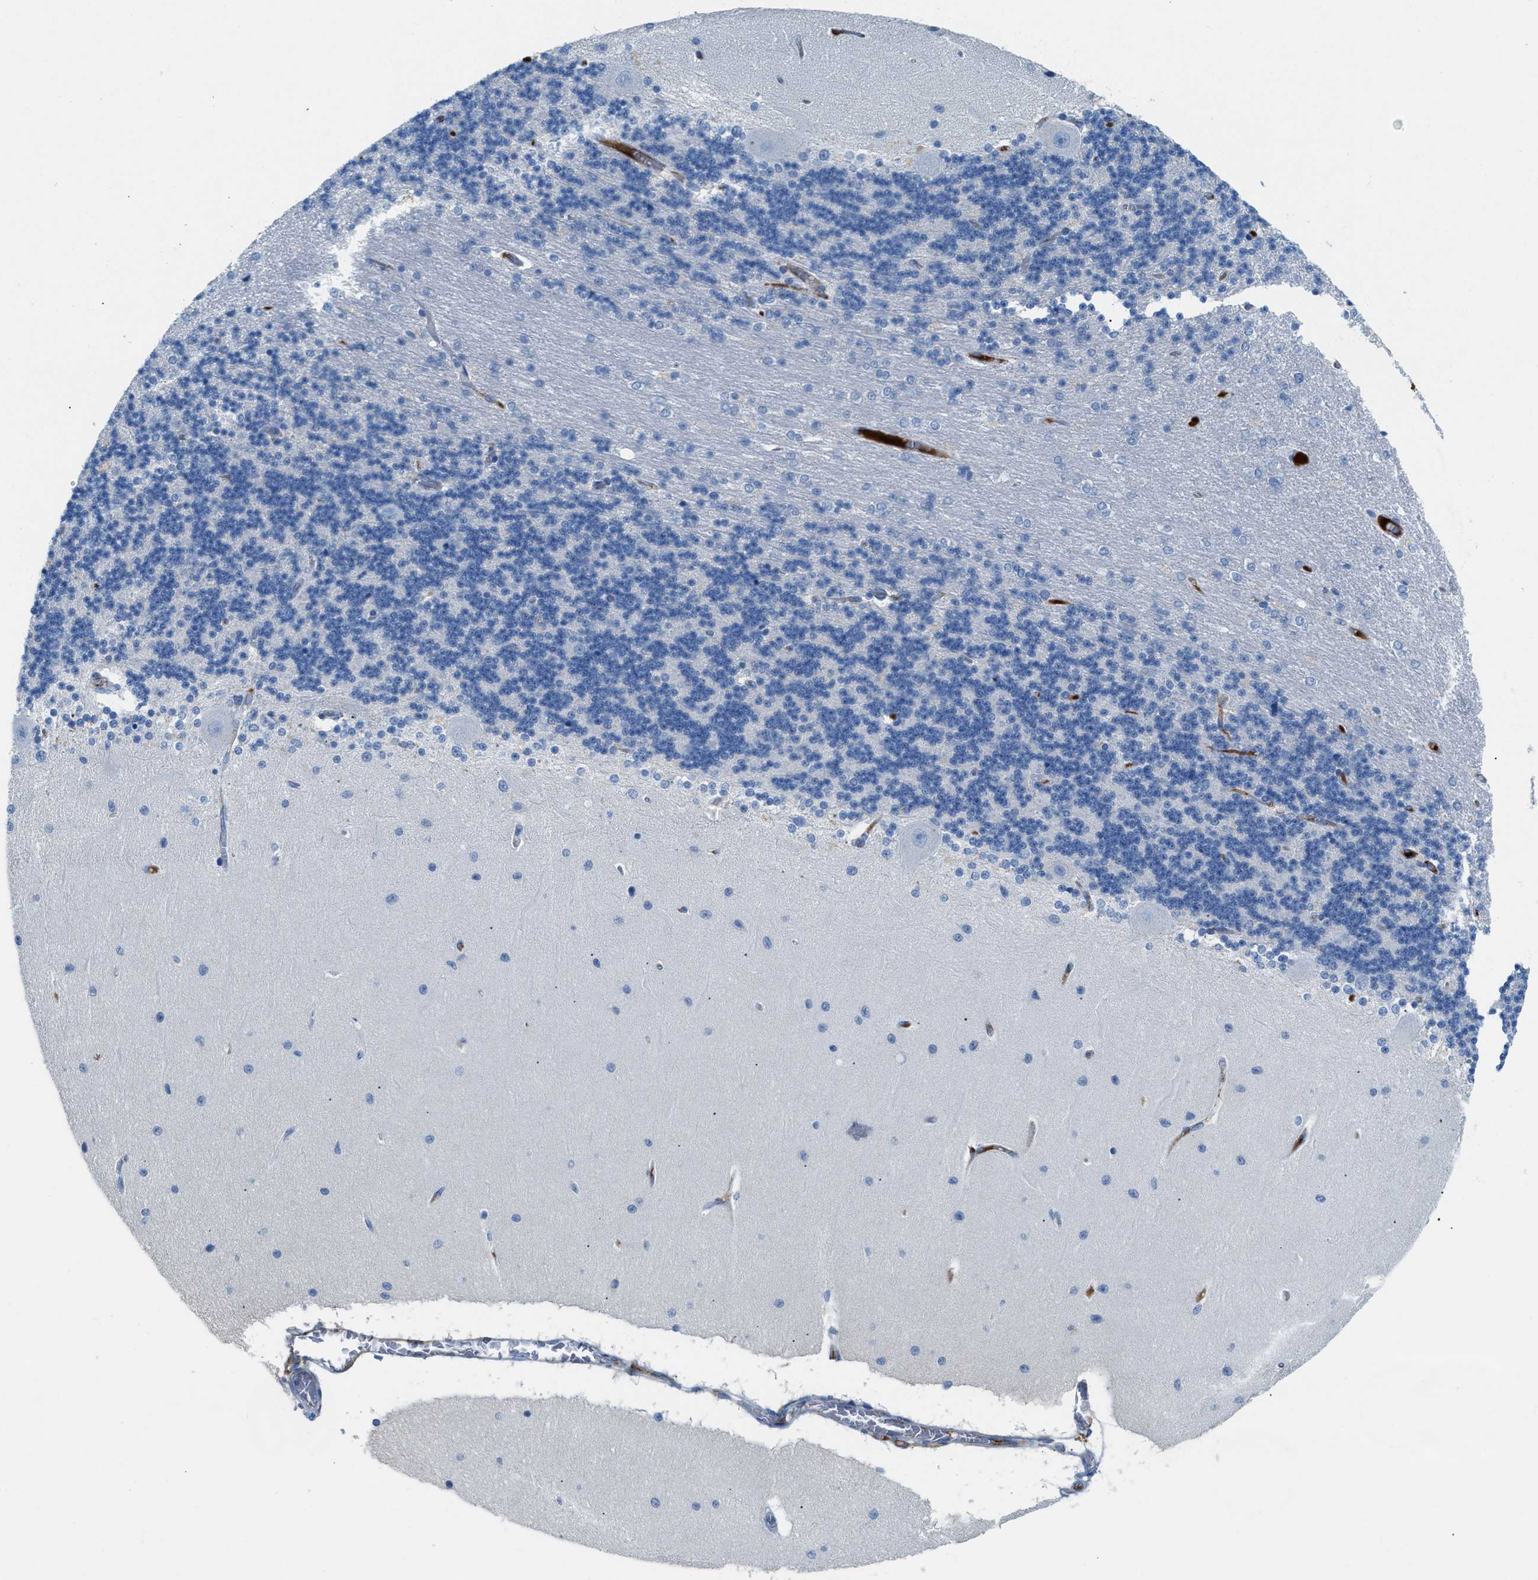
{"staining": {"intensity": "negative", "quantity": "none", "location": "none"}, "tissue": "cerebellum", "cell_type": "Cells in granular layer", "image_type": "normal", "snomed": [{"axis": "morphology", "description": "Normal tissue, NOS"}, {"axis": "topography", "description": "Cerebellum"}], "caption": "IHC micrograph of benign human cerebellum stained for a protein (brown), which demonstrates no positivity in cells in granular layer.", "gene": "CFI", "patient": {"sex": "female", "age": 54}}